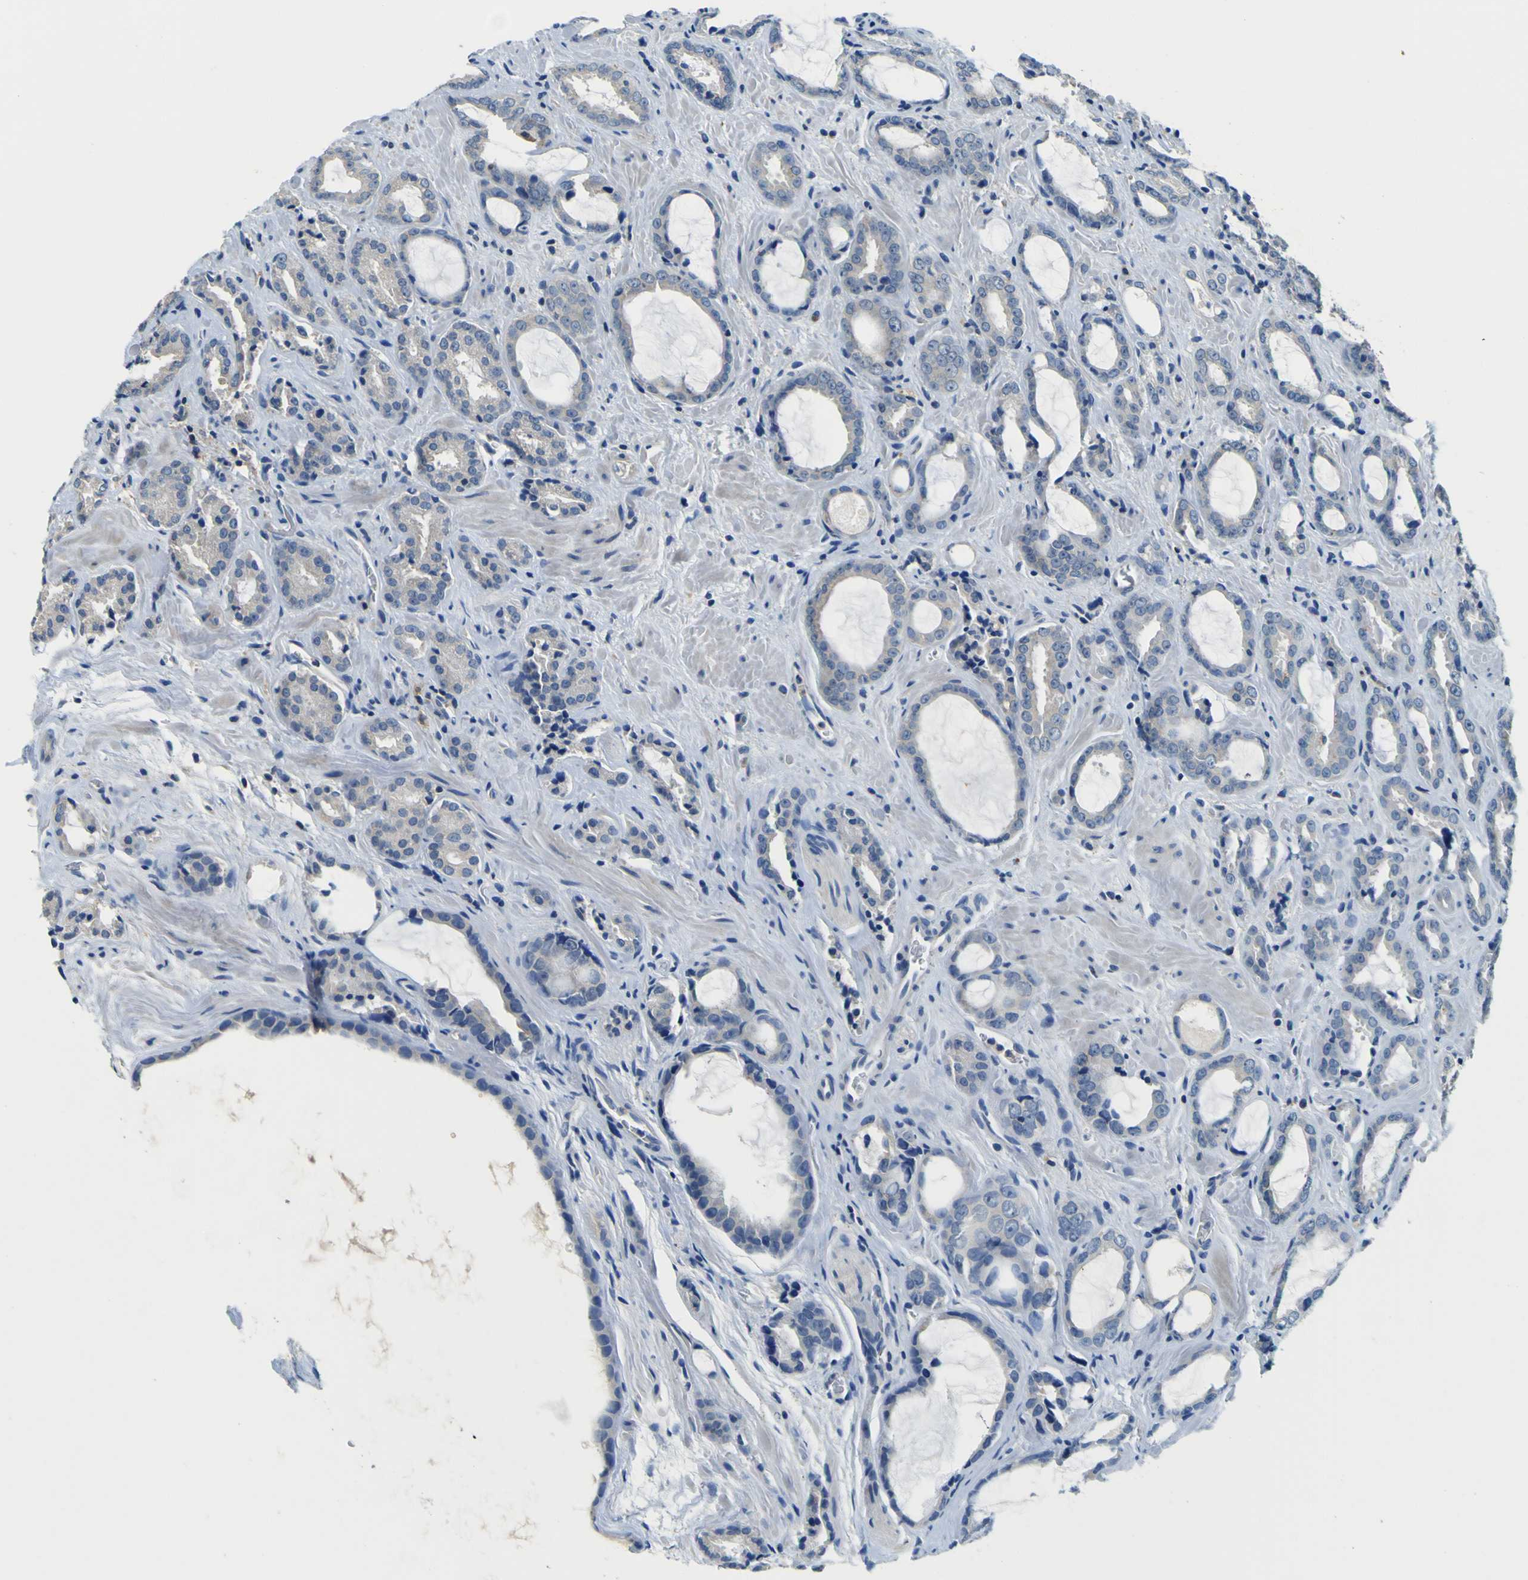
{"staining": {"intensity": "negative", "quantity": "none", "location": "none"}, "tissue": "prostate cancer", "cell_type": "Tumor cells", "image_type": "cancer", "snomed": [{"axis": "morphology", "description": "Adenocarcinoma, Low grade"}, {"axis": "topography", "description": "Prostate"}], "caption": "Prostate cancer (low-grade adenocarcinoma) was stained to show a protein in brown. There is no significant expression in tumor cells.", "gene": "TNIK", "patient": {"sex": "male", "age": 60}}